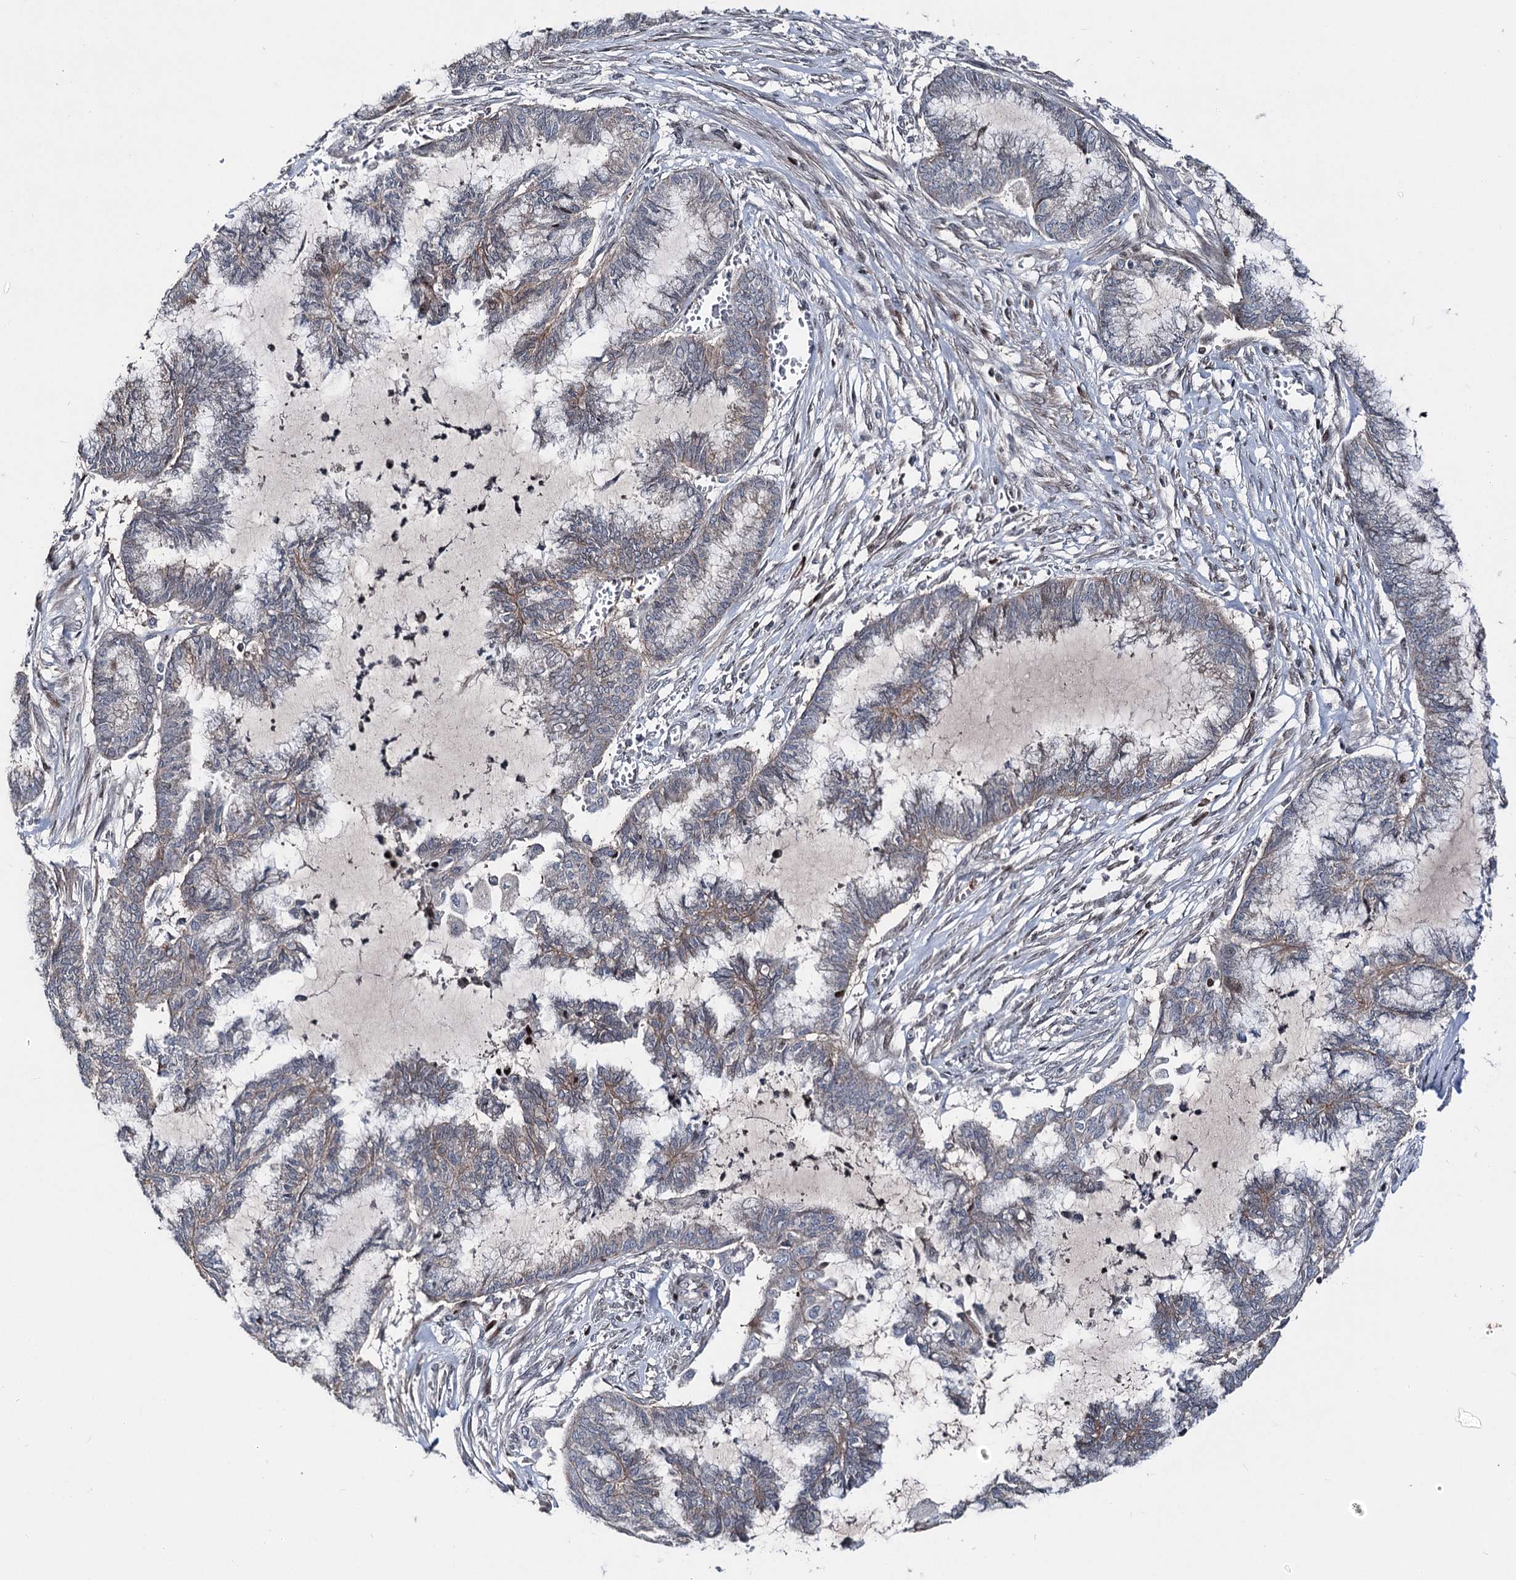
{"staining": {"intensity": "weak", "quantity": "<25%", "location": "cytoplasmic/membranous"}, "tissue": "endometrial cancer", "cell_type": "Tumor cells", "image_type": "cancer", "snomed": [{"axis": "morphology", "description": "Adenocarcinoma, NOS"}, {"axis": "topography", "description": "Endometrium"}], "caption": "Tumor cells are negative for protein expression in human endometrial cancer (adenocarcinoma).", "gene": "ITFG2", "patient": {"sex": "female", "age": 86}}